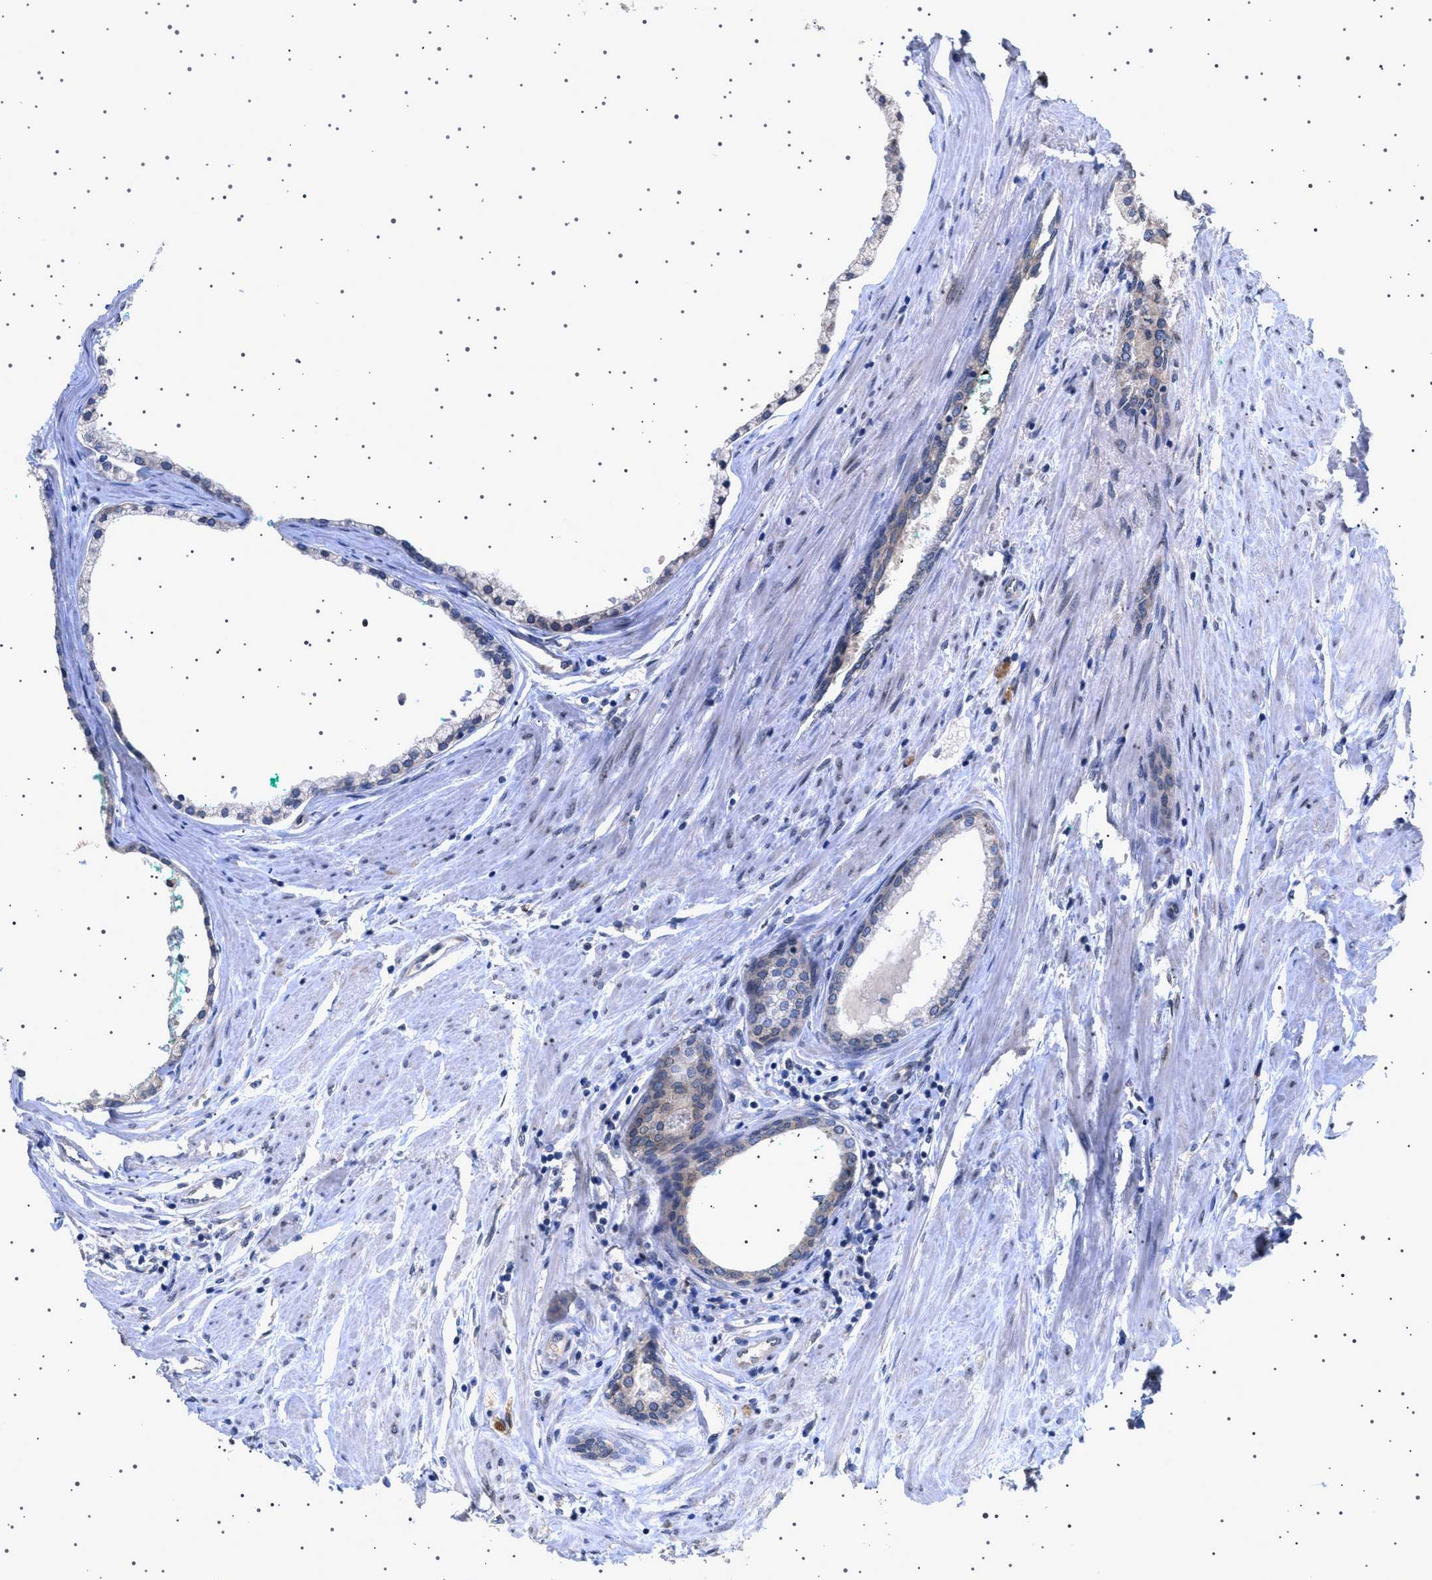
{"staining": {"intensity": "negative", "quantity": "none", "location": "none"}, "tissue": "prostate cancer", "cell_type": "Tumor cells", "image_type": "cancer", "snomed": [{"axis": "morphology", "description": "Adenocarcinoma, Low grade"}, {"axis": "topography", "description": "Prostate"}], "caption": "Immunohistochemical staining of prostate adenocarcinoma (low-grade) displays no significant expression in tumor cells. (DAB immunohistochemistry (IHC), high magnification).", "gene": "NUP93", "patient": {"sex": "male", "age": 63}}